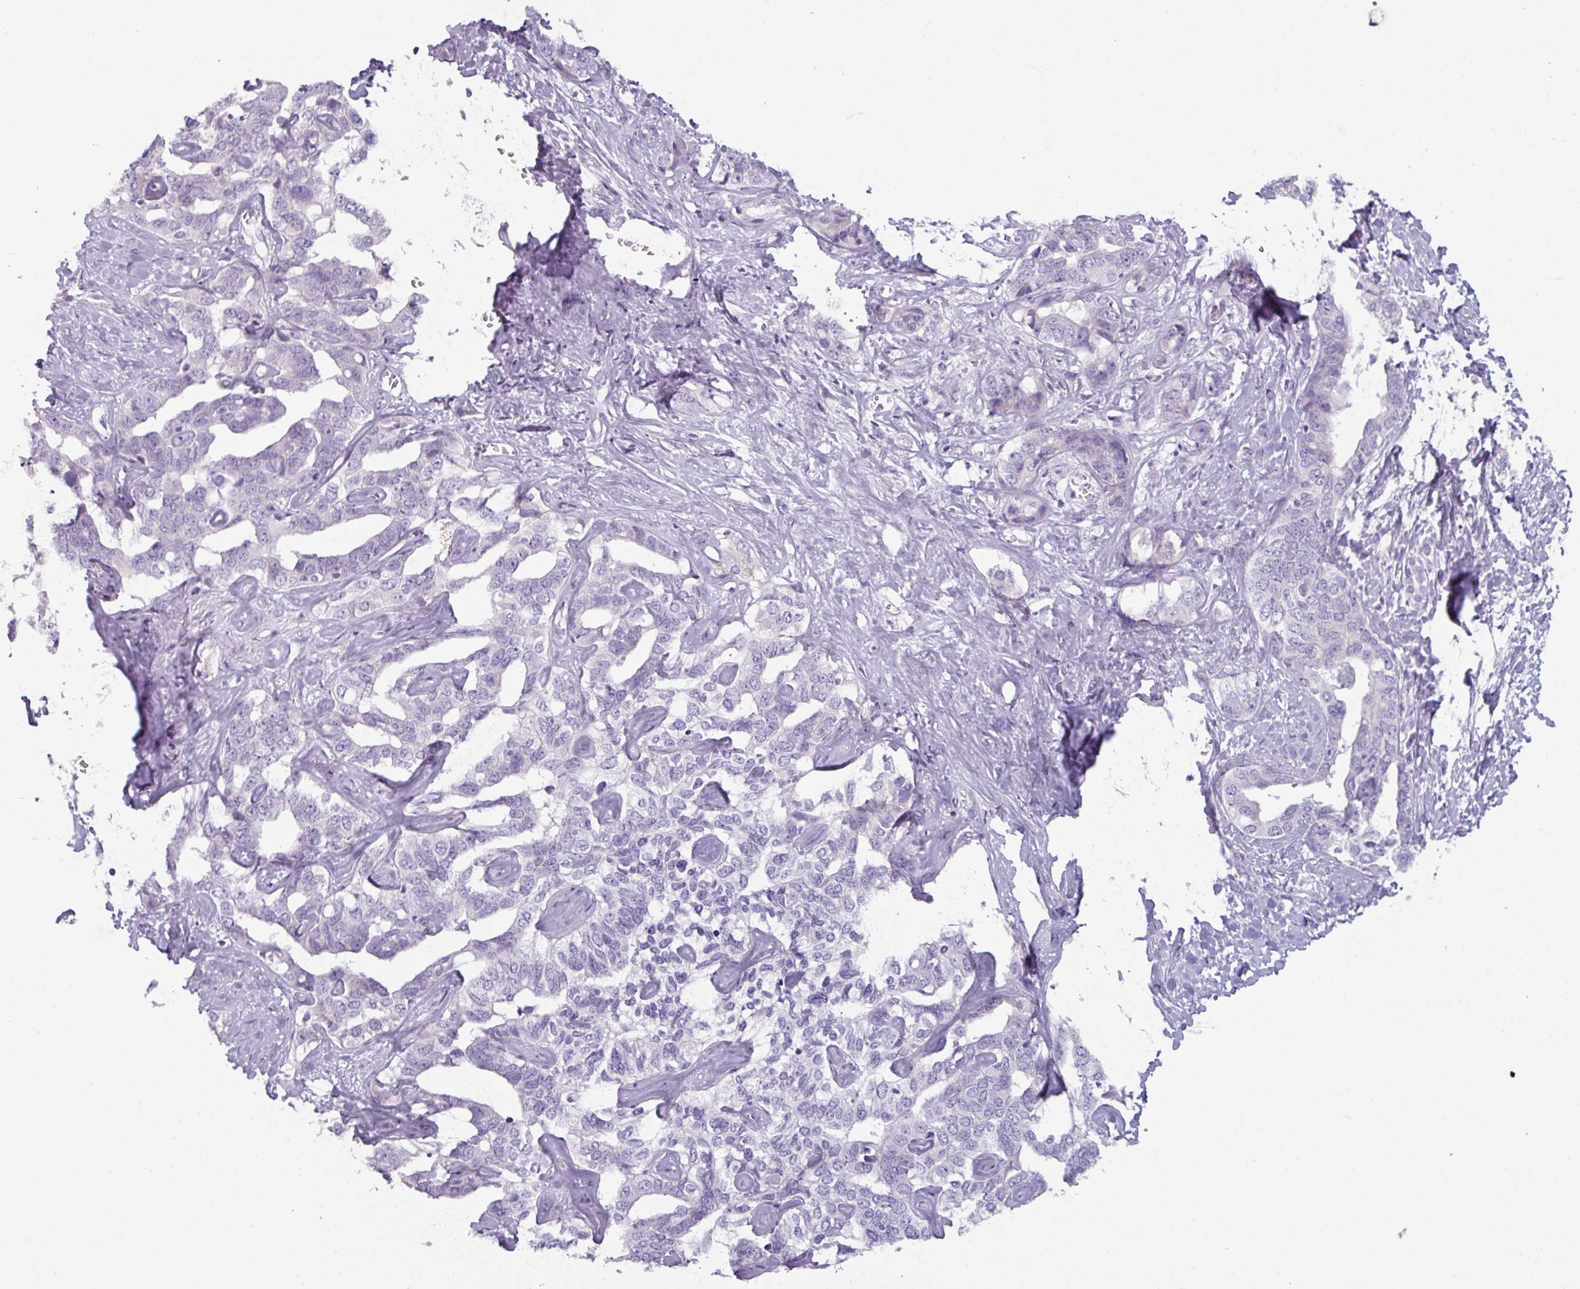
{"staining": {"intensity": "negative", "quantity": "none", "location": "none"}, "tissue": "liver cancer", "cell_type": "Tumor cells", "image_type": "cancer", "snomed": [{"axis": "morphology", "description": "Cholangiocarcinoma"}, {"axis": "topography", "description": "Liver"}], "caption": "Immunohistochemistry (IHC) of liver cholangiocarcinoma demonstrates no expression in tumor cells.", "gene": "SMIM11", "patient": {"sex": "male", "age": 59}}